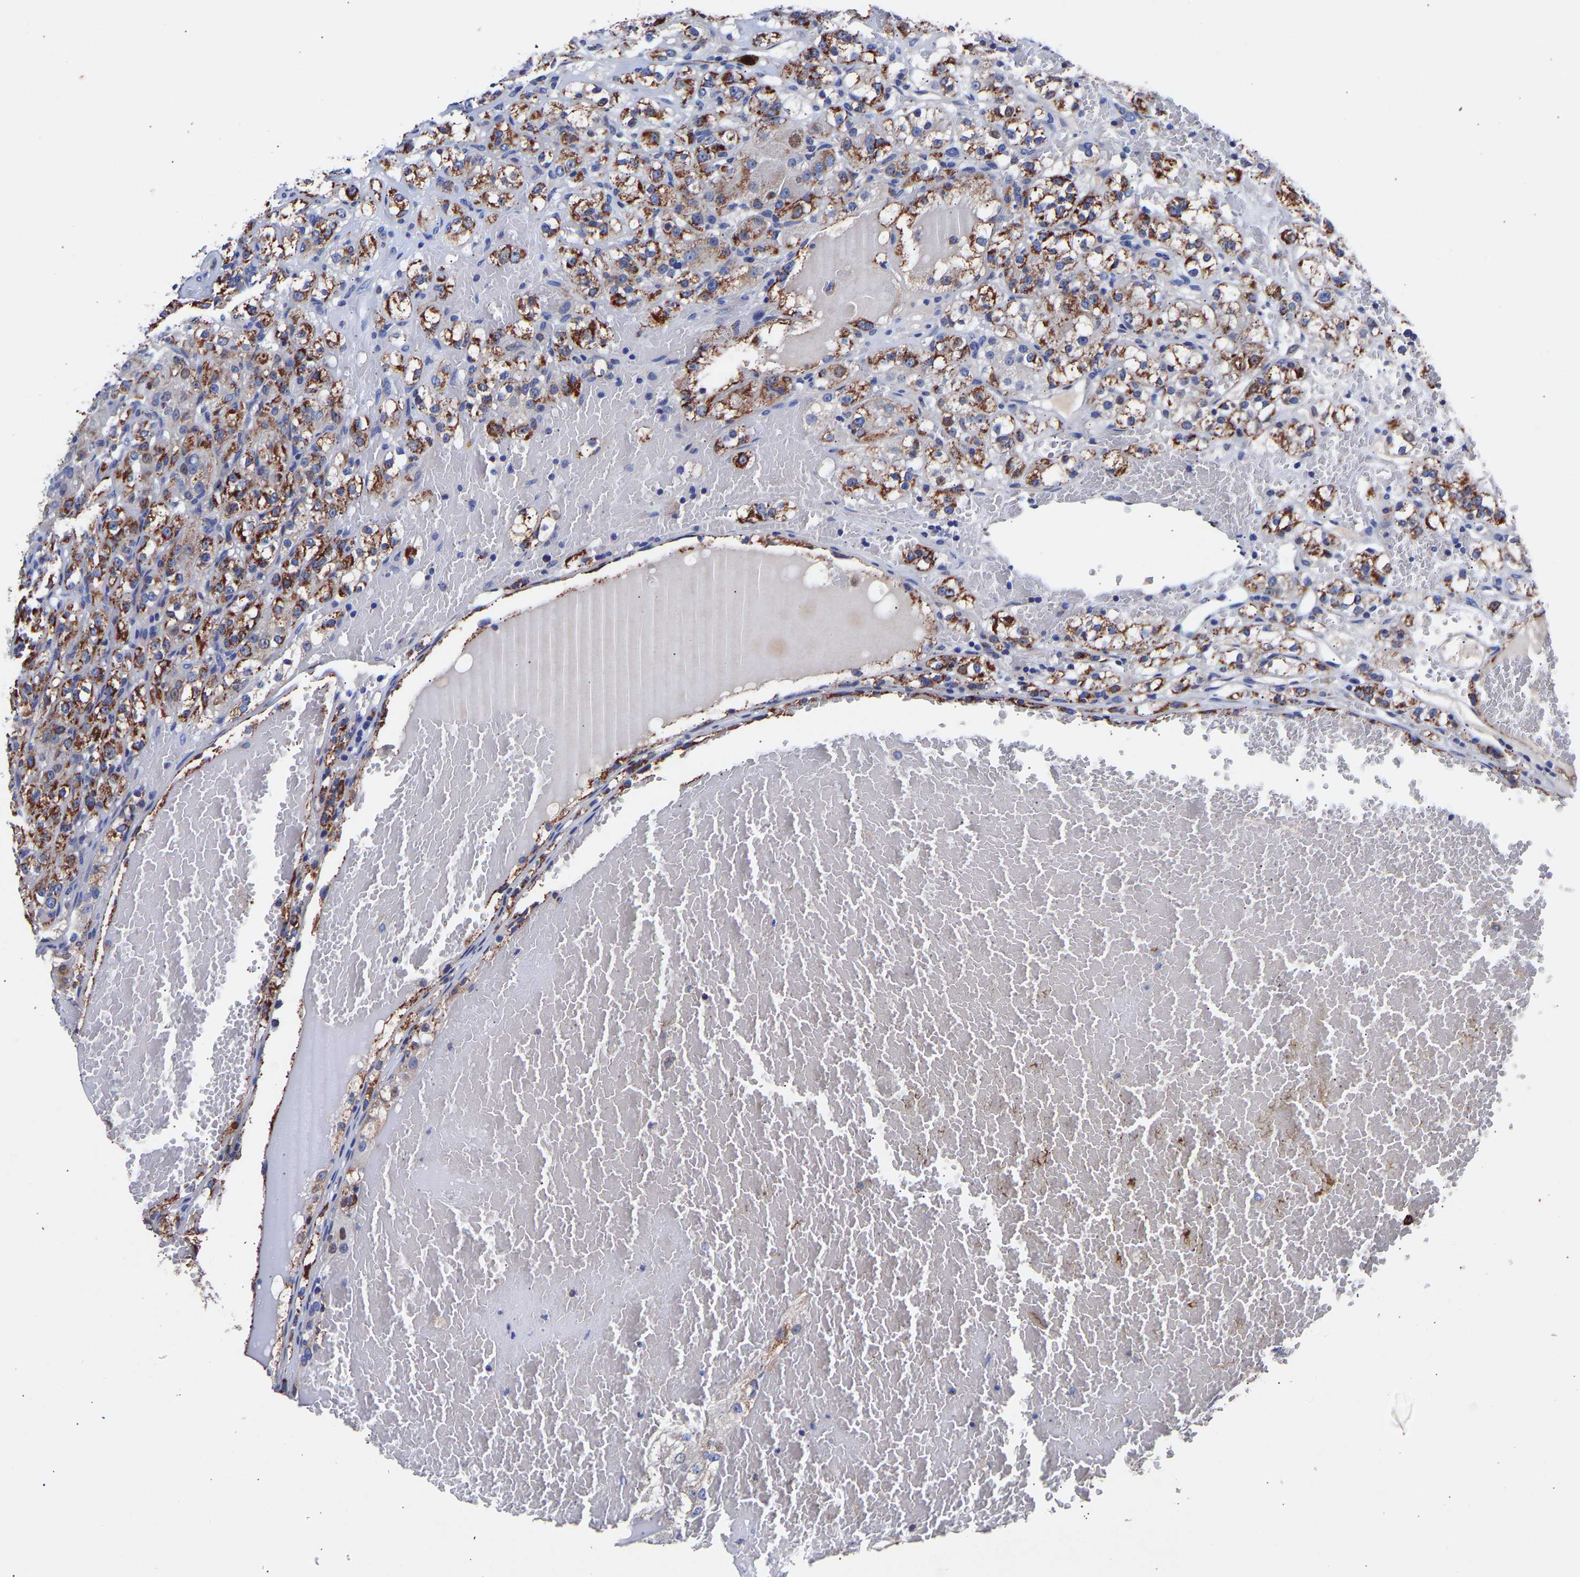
{"staining": {"intensity": "moderate", "quantity": ">75%", "location": "cytoplasmic/membranous"}, "tissue": "renal cancer", "cell_type": "Tumor cells", "image_type": "cancer", "snomed": [{"axis": "morphology", "description": "Normal tissue, NOS"}, {"axis": "morphology", "description": "Adenocarcinoma, NOS"}, {"axis": "topography", "description": "Kidney"}], "caption": "The photomicrograph reveals staining of adenocarcinoma (renal), revealing moderate cytoplasmic/membranous protein positivity (brown color) within tumor cells. (DAB (3,3'-diaminobenzidine) IHC, brown staining for protein, blue staining for nuclei).", "gene": "SEM1", "patient": {"sex": "male", "age": 61}}